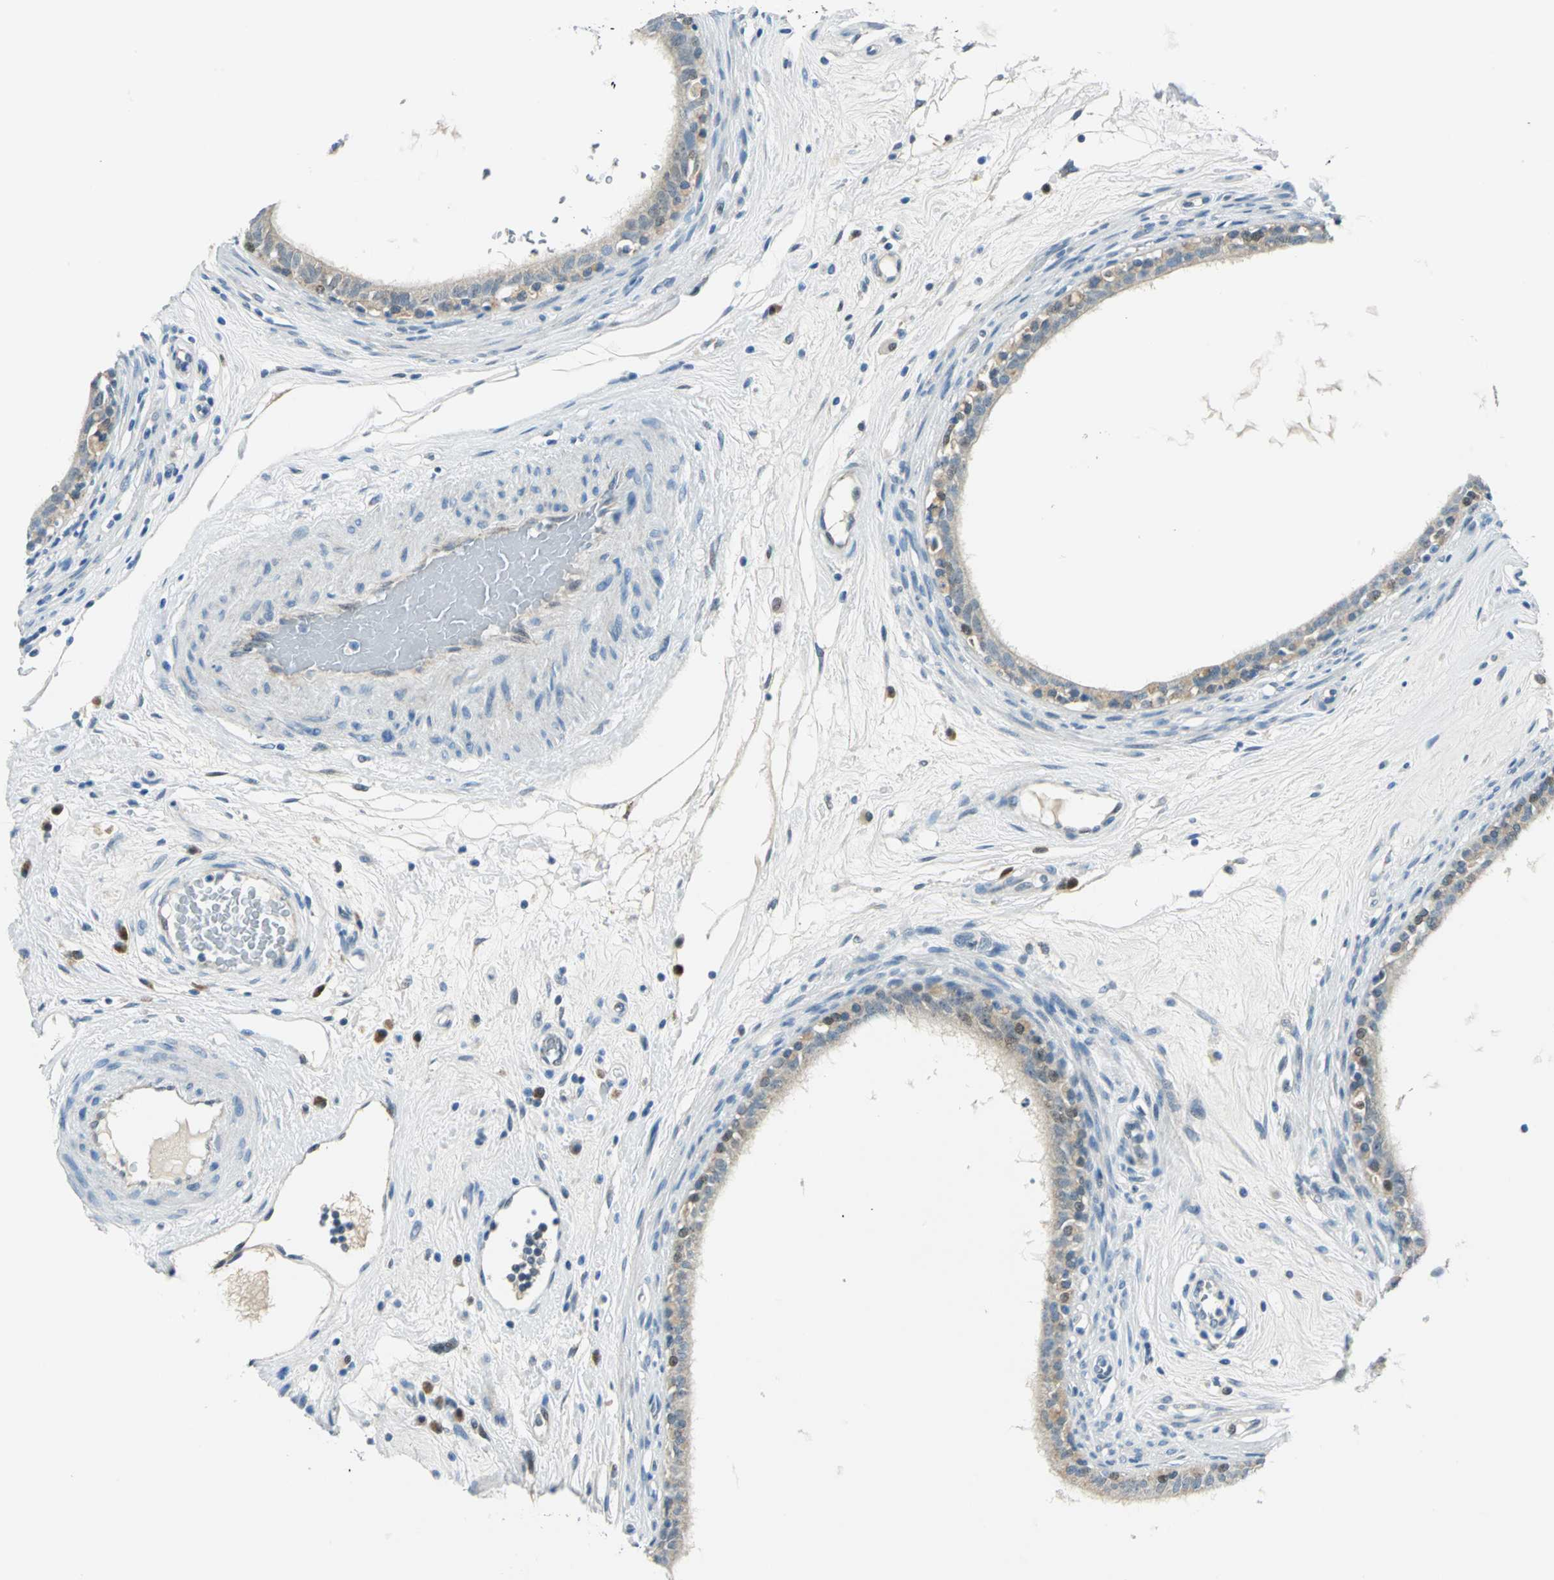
{"staining": {"intensity": "moderate", "quantity": ">75%", "location": "cytoplasmic/membranous,nuclear"}, "tissue": "epididymis", "cell_type": "Glandular cells", "image_type": "normal", "snomed": [{"axis": "morphology", "description": "Normal tissue, NOS"}, {"axis": "morphology", "description": "Inflammation, NOS"}, {"axis": "topography", "description": "Epididymis"}], "caption": "A high-resolution micrograph shows immunohistochemistry (IHC) staining of benign epididymis, which demonstrates moderate cytoplasmic/membranous,nuclear positivity in about >75% of glandular cells. (DAB (3,3'-diaminobenzidine) IHC with brightfield microscopy, high magnification).", "gene": "AKR1A1", "patient": {"sex": "male", "age": 84}}